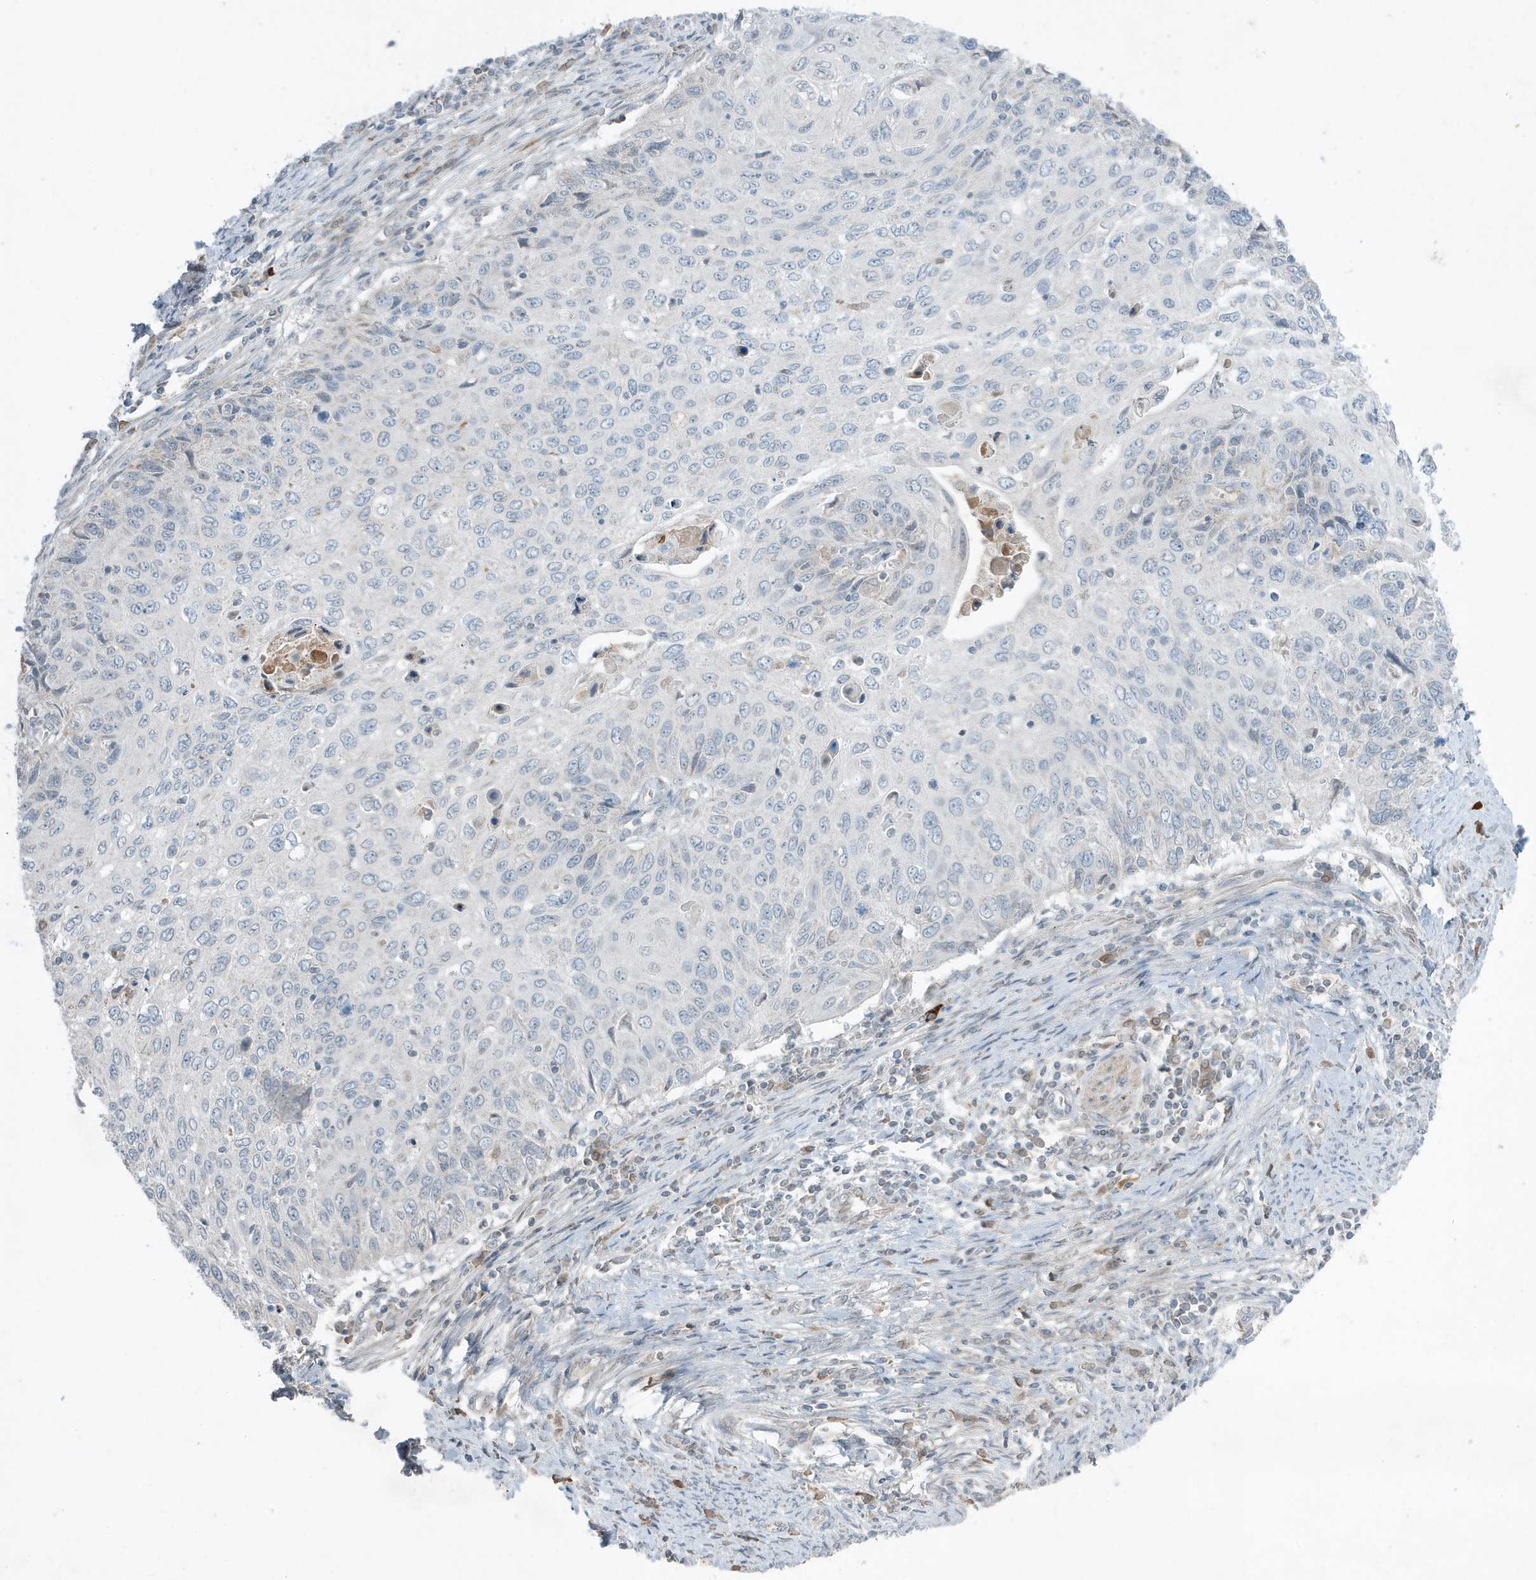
{"staining": {"intensity": "negative", "quantity": "none", "location": "none"}, "tissue": "cervical cancer", "cell_type": "Tumor cells", "image_type": "cancer", "snomed": [{"axis": "morphology", "description": "Squamous cell carcinoma, NOS"}, {"axis": "topography", "description": "Cervix"}], "caption": "Tumor cells show no significant protein positivity in cervical squamous cell carcinoma.", "gene": "FNDC1", "patient": {"sex": "female", "age": 70}}